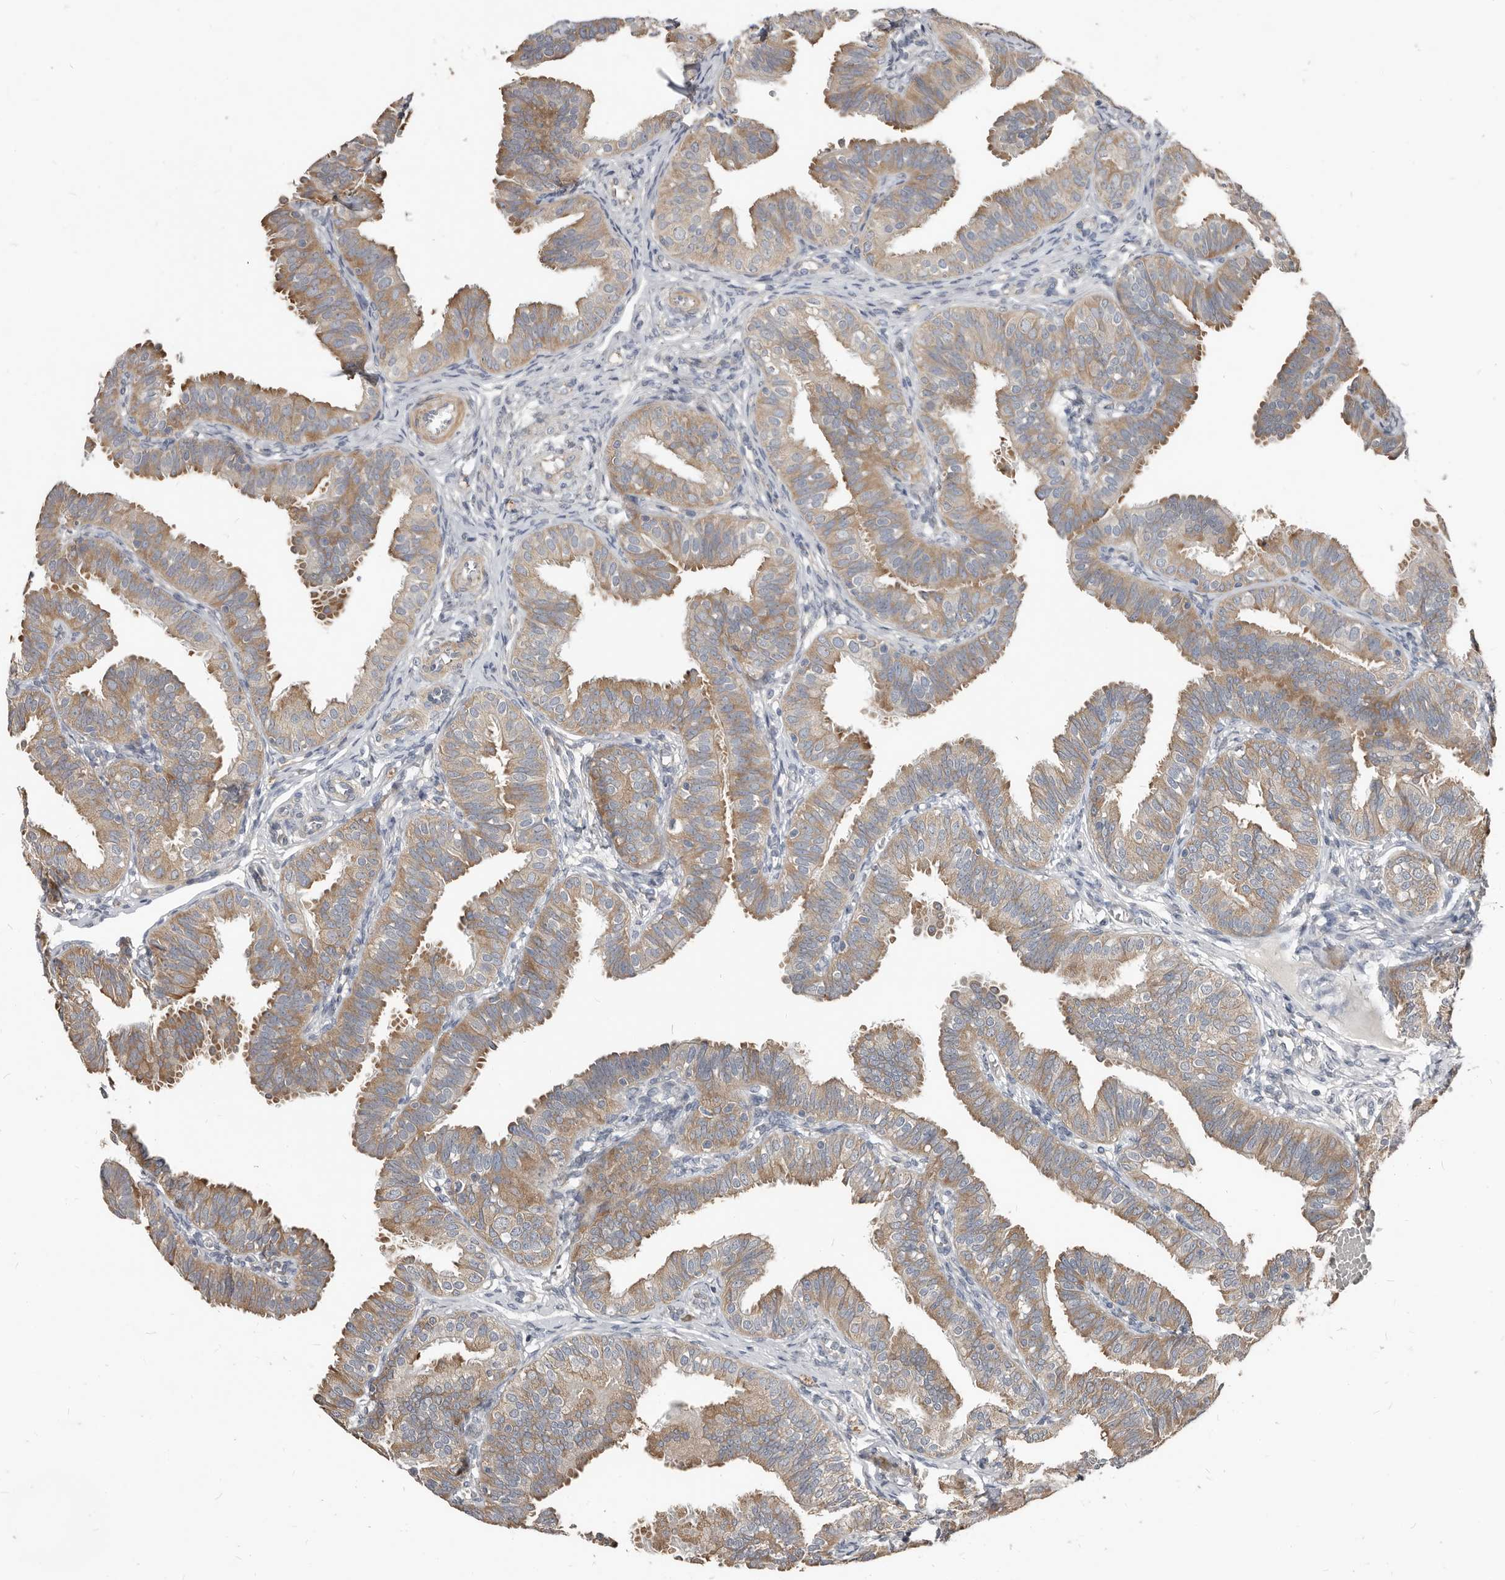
{"staining": {"intensity": "moderate", "quantity": "25%-75%", "location": "cytoplasmic/membranous"}, "tissue": "fallopian tube", "cell_type": "Glandular cells", "image_type": "normal", "snomed": [{"axis": "morphology", "description": "Normal tissue, NOS"}, {"axis": "topography", "description": "Fallopian tube"}], "caption": "Brown immunohistochemical staining in normal fallopian tube shows moderate cytoplasmic/membranous staining in approximately 25%-75% of glandular cells.", "gene": "AKNAD1", "patient": {"sex": "female", "age": 35}}